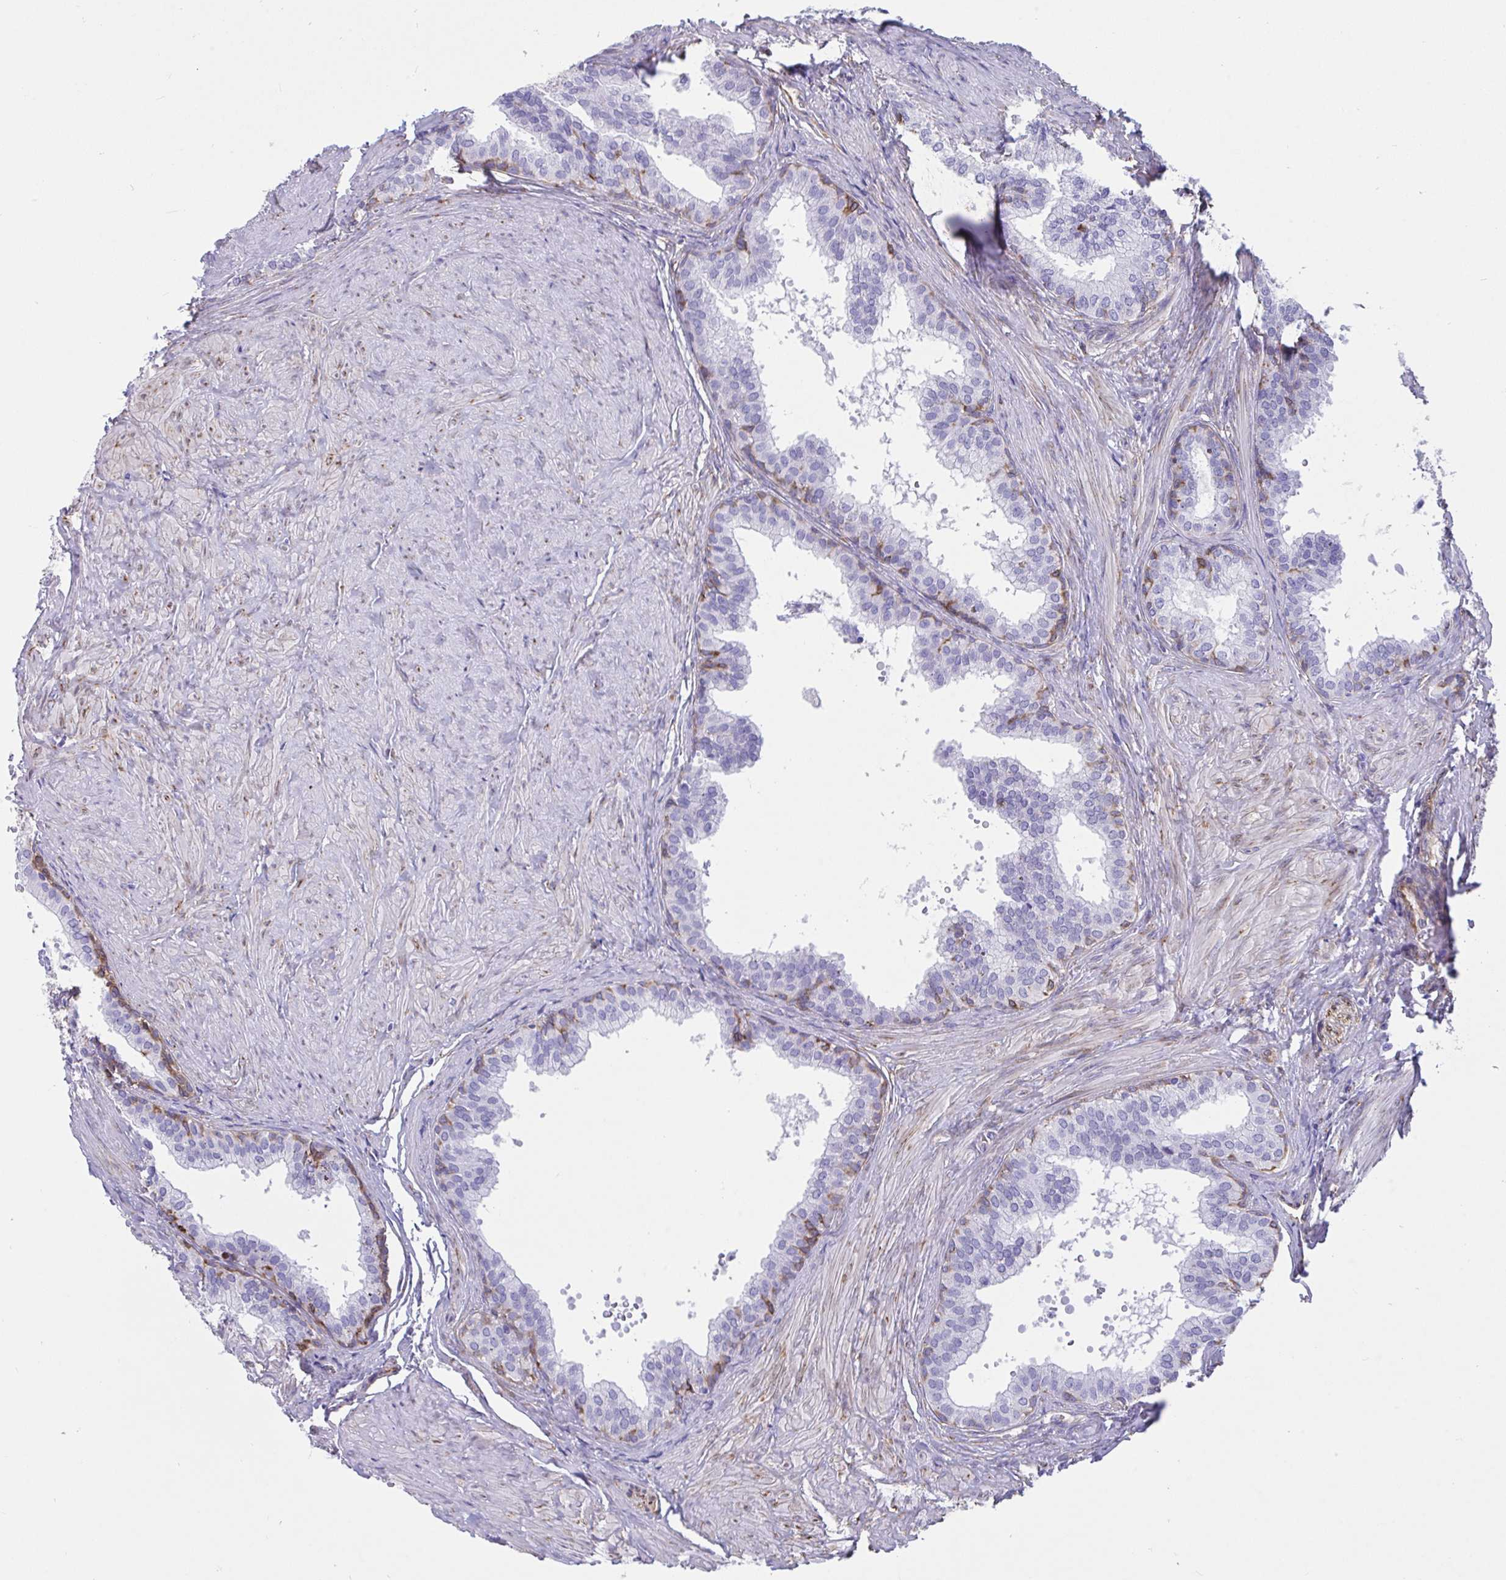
{"staining": {"intensity": "moderate", "quantity": "<25%", "location": "cytoplasmic/membranous"}, "tissue": "prostate", "cell_type": "Glandular cells", "image_type": "normal", "snomed": [{"axis": "morphology", "description": "Normal tissue, NOS"}, {"axis": "topography", "description": "Prostate"}, {"axis": "topography", "description": "Peripheral nerve tissue"}], "caption": "Prostate stained for a protein shows moderate cytoplasmic/membranous positivity in glandular cells. The staining was performed using DAB (3,3'-diaminobenzidine) to visualize the protein expression in brown, while the nuclei were stained in blue with hematoxylin (Magnification: 20x).", "gene": "ASPH", "patient": {"sex": "male", "age": 55}}